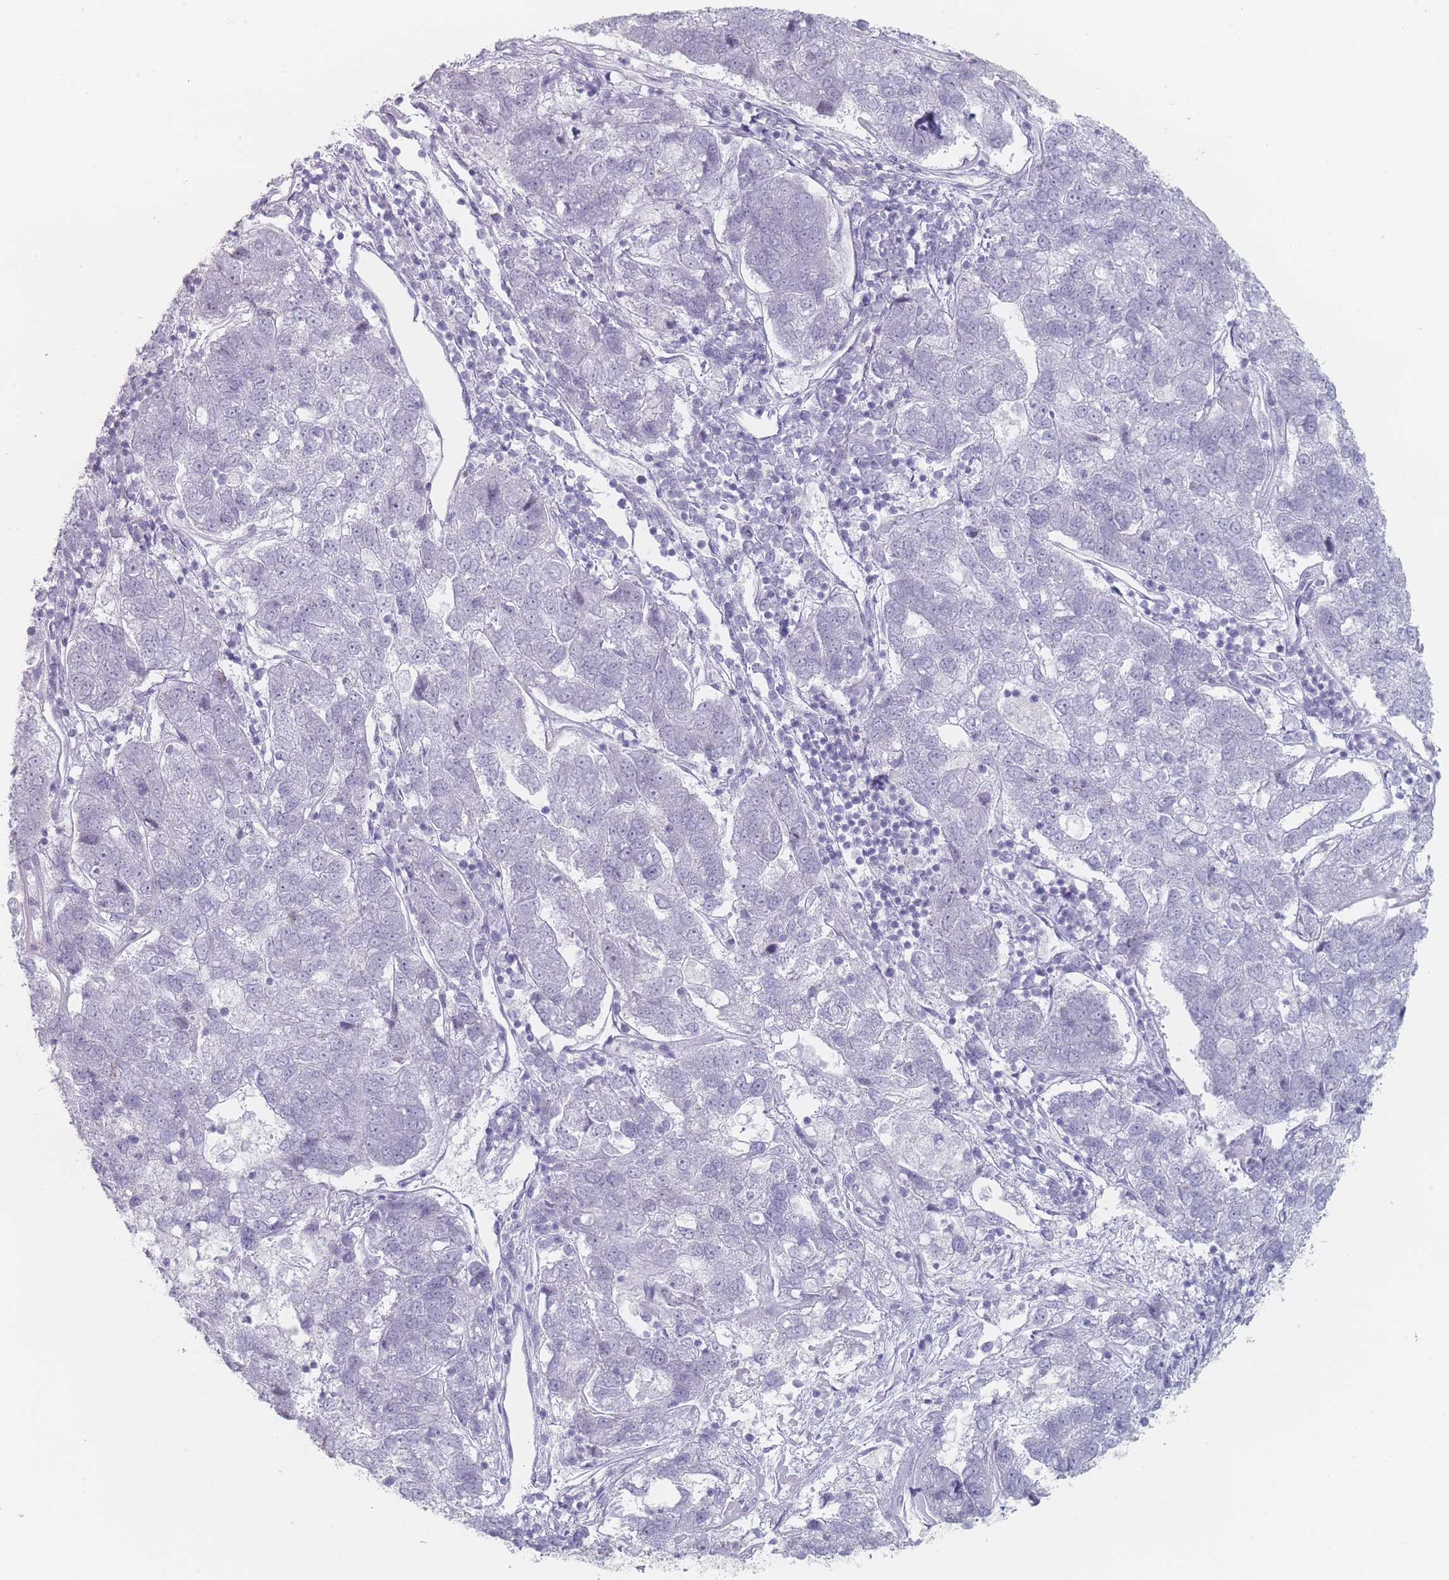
{"staining": {"intensity": "negative", "quantity": "none", "location": "none"}, "tissue": "pancreatic cancer", "cell_type": "Tumor cells", "image_type": "cancer", "snomed": [{"axis": "morphology", "description": "Adenocarcinoma, NOS"}, {"axis": "topography", "description": "Pancreas"}], "caption": "Immunohistochemistry of pancreatic adenocarcinoma exhibits no positivity in tumor cells.", "gene": "RNF4", "patient": {"sex": "female", "age": 61}}